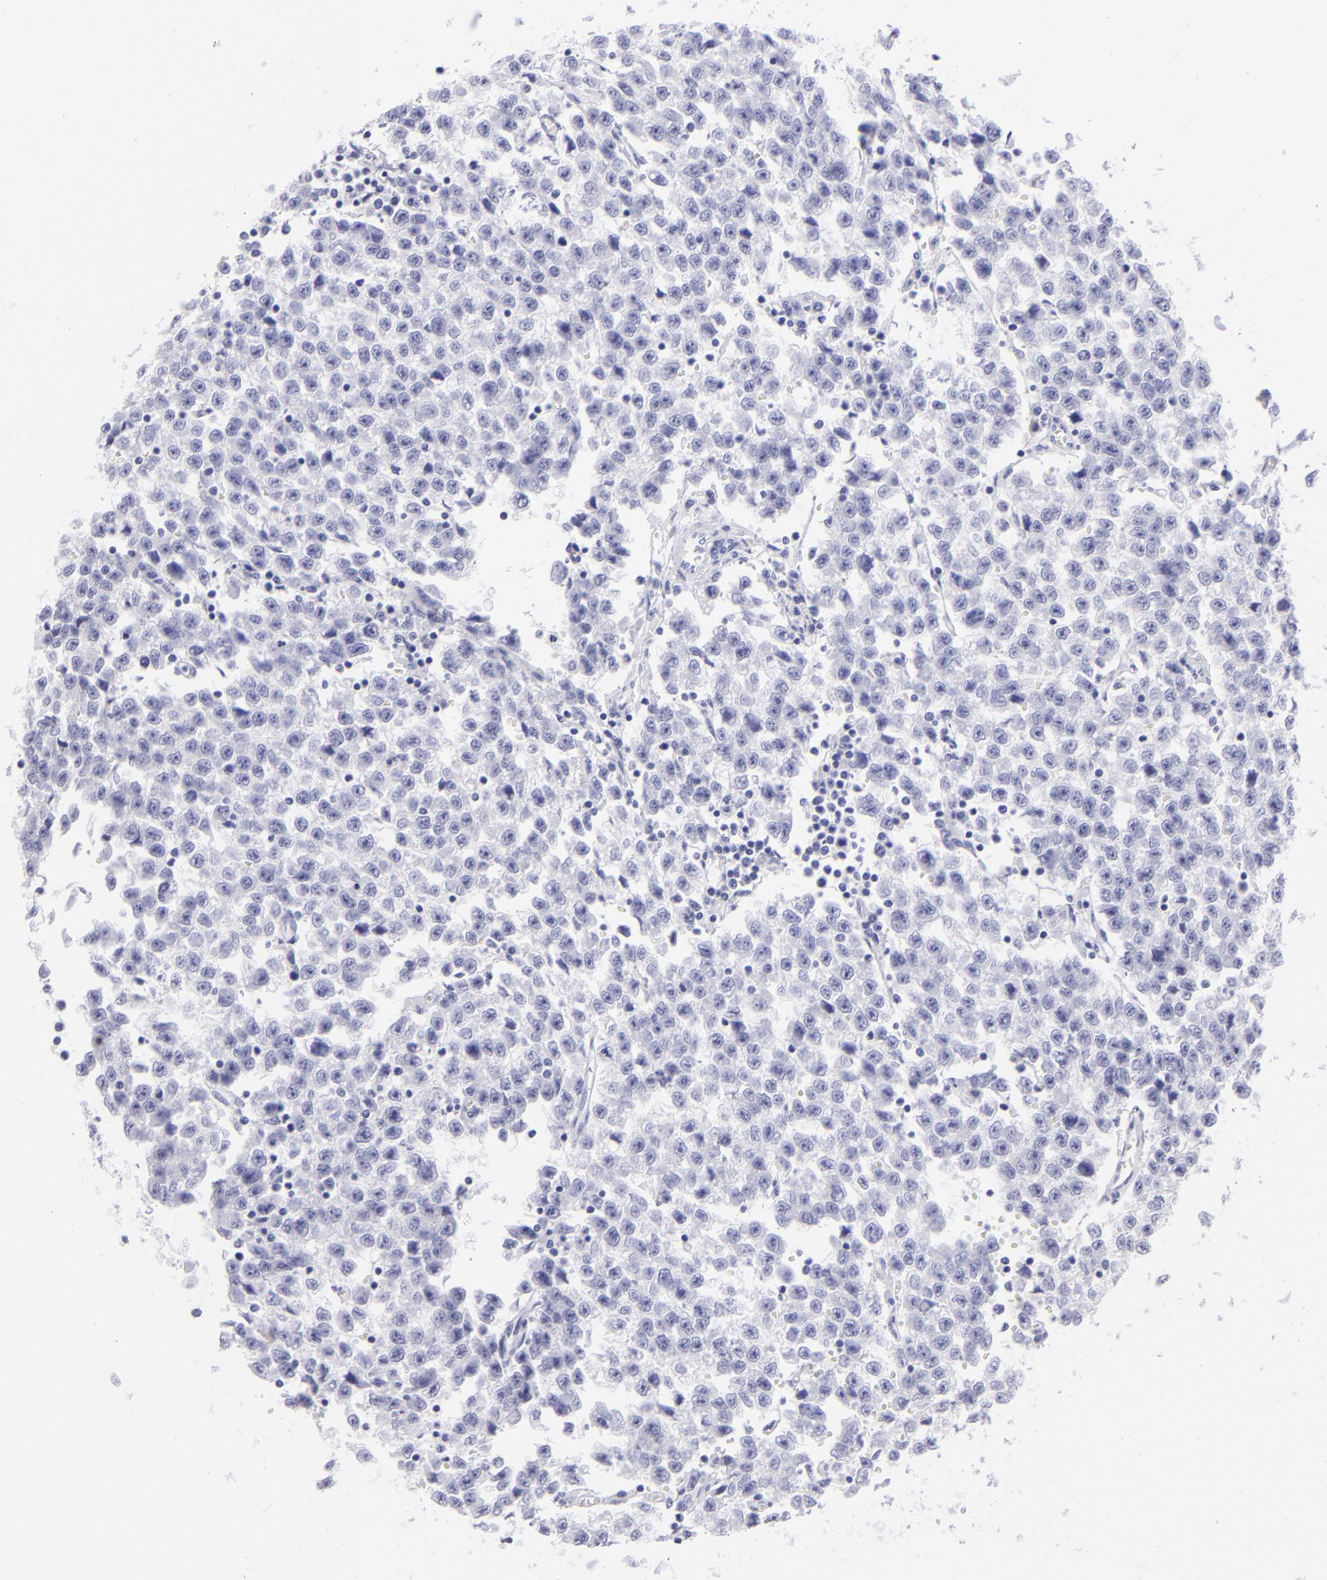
{"staining": {"intensity": "negative", "quantity": "none", "location": "none"}, "tissue": "testis cancer", "cell_type": "Tumor cells", "image_type": "cancer", "snomed": [{"axis": "morphology", "description": "Seminoma, NOS"}, {"axis": "topography", "description": "Testis"}], "caption": "Tumor cells are negative for brown protein staining in testis cancer.", "gene": "SLC1A2", "patient": {"sex": "male", "age": 35}}